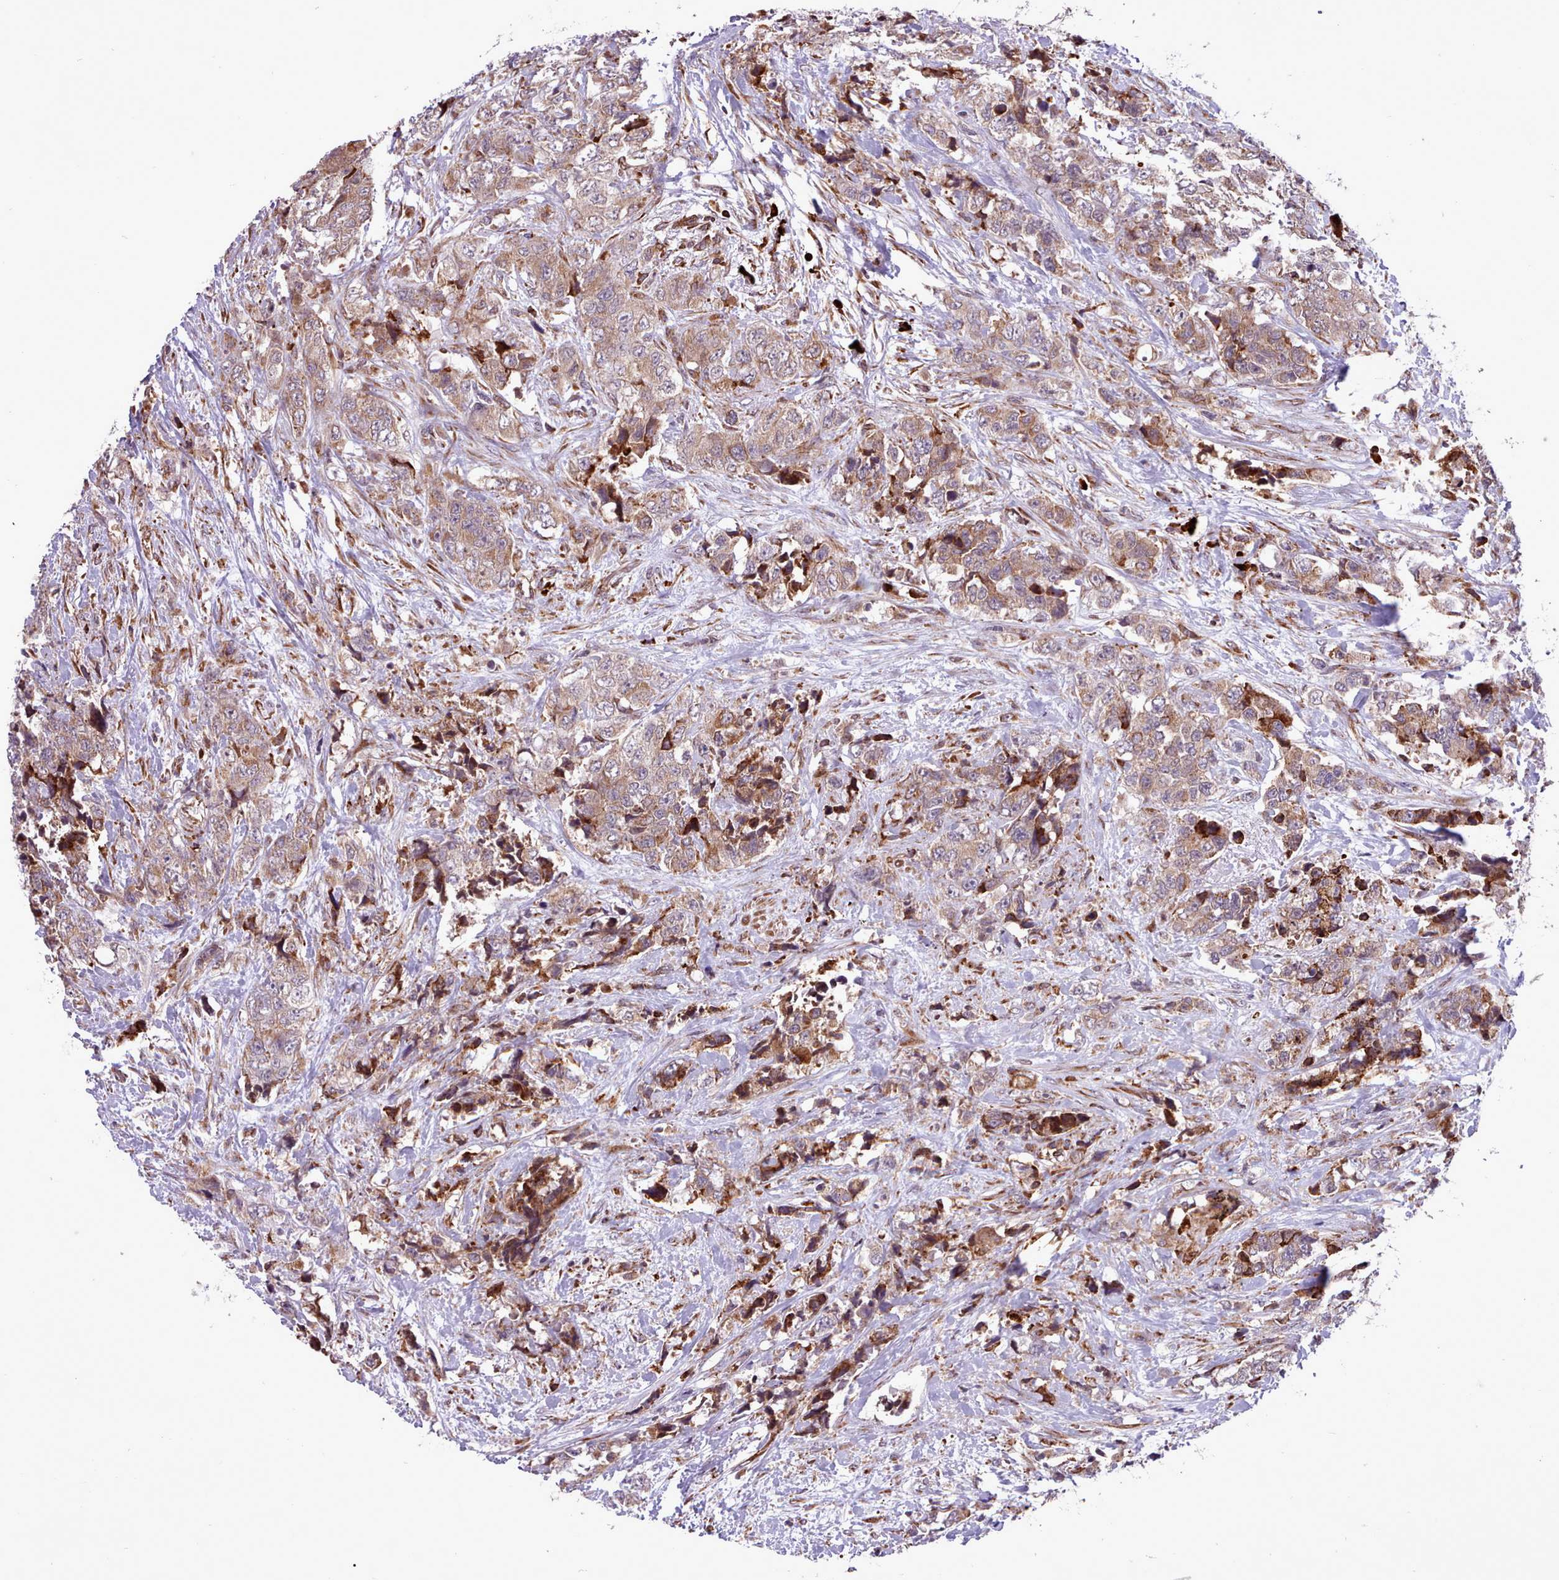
{"staining": {"intensity": "weak", "quantity": ">75%", "location": "cytoplasmic/membranous"}, "tissue": "urothelial cancer", "cell_type": "Tumor cells", "image_type": "cancer", "snomed": [{"axis": "morphology", "description": "Urothelial carcinoma, High grade"}, {"axis": "topography", "description": "Urinary bladder"}], "caption": "Urothelial cancer stained with DAB (3,3'-diaminobenzidine) IHC displays low levels of weak cytoplasmic/membranous expression in about >75% of tumor cells.", "gene": "TTLL3", "patient": {"sex": "female", "age": 78}}